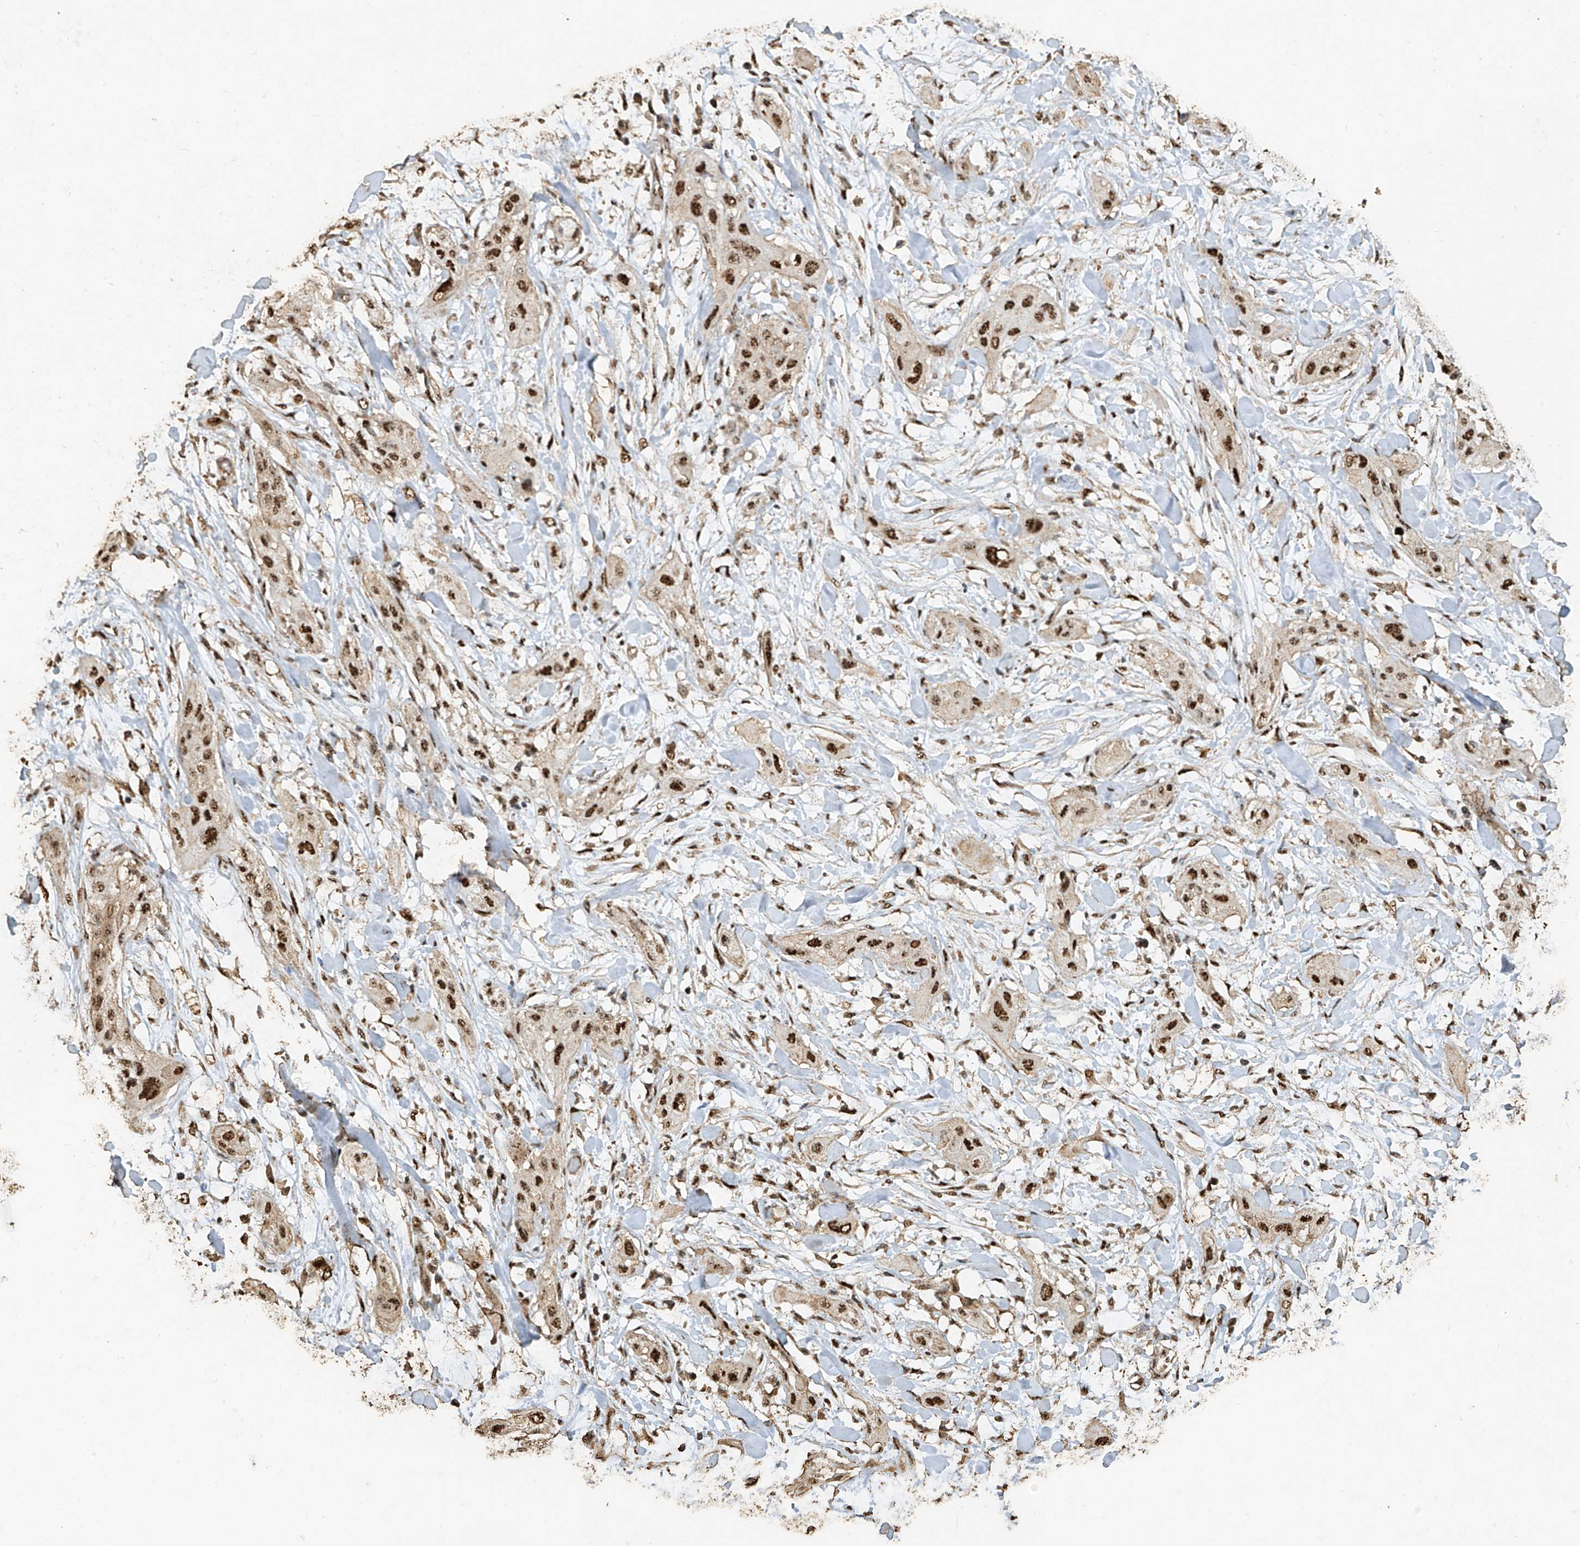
{"staining": {"intensity": "strong", "quantity": ">75%", "location": "nuclear"}, "tissue": "lung cancer", "cell_type": "Tumor cells", "image_type": "cancer", "snomed": [{"axis": "morphology", "description": "Squamous cell carcinoma, NOS"}, {"axis": "topography", "description": "Lung"}], "caption": "Tumor cells demonstrate high levels of strong nuclear positivity in approximately >75% of cells in human lung squamous cell carcinoma.", "gene": "ERBB3", "patient": {"sex": "female", "age": 47}}